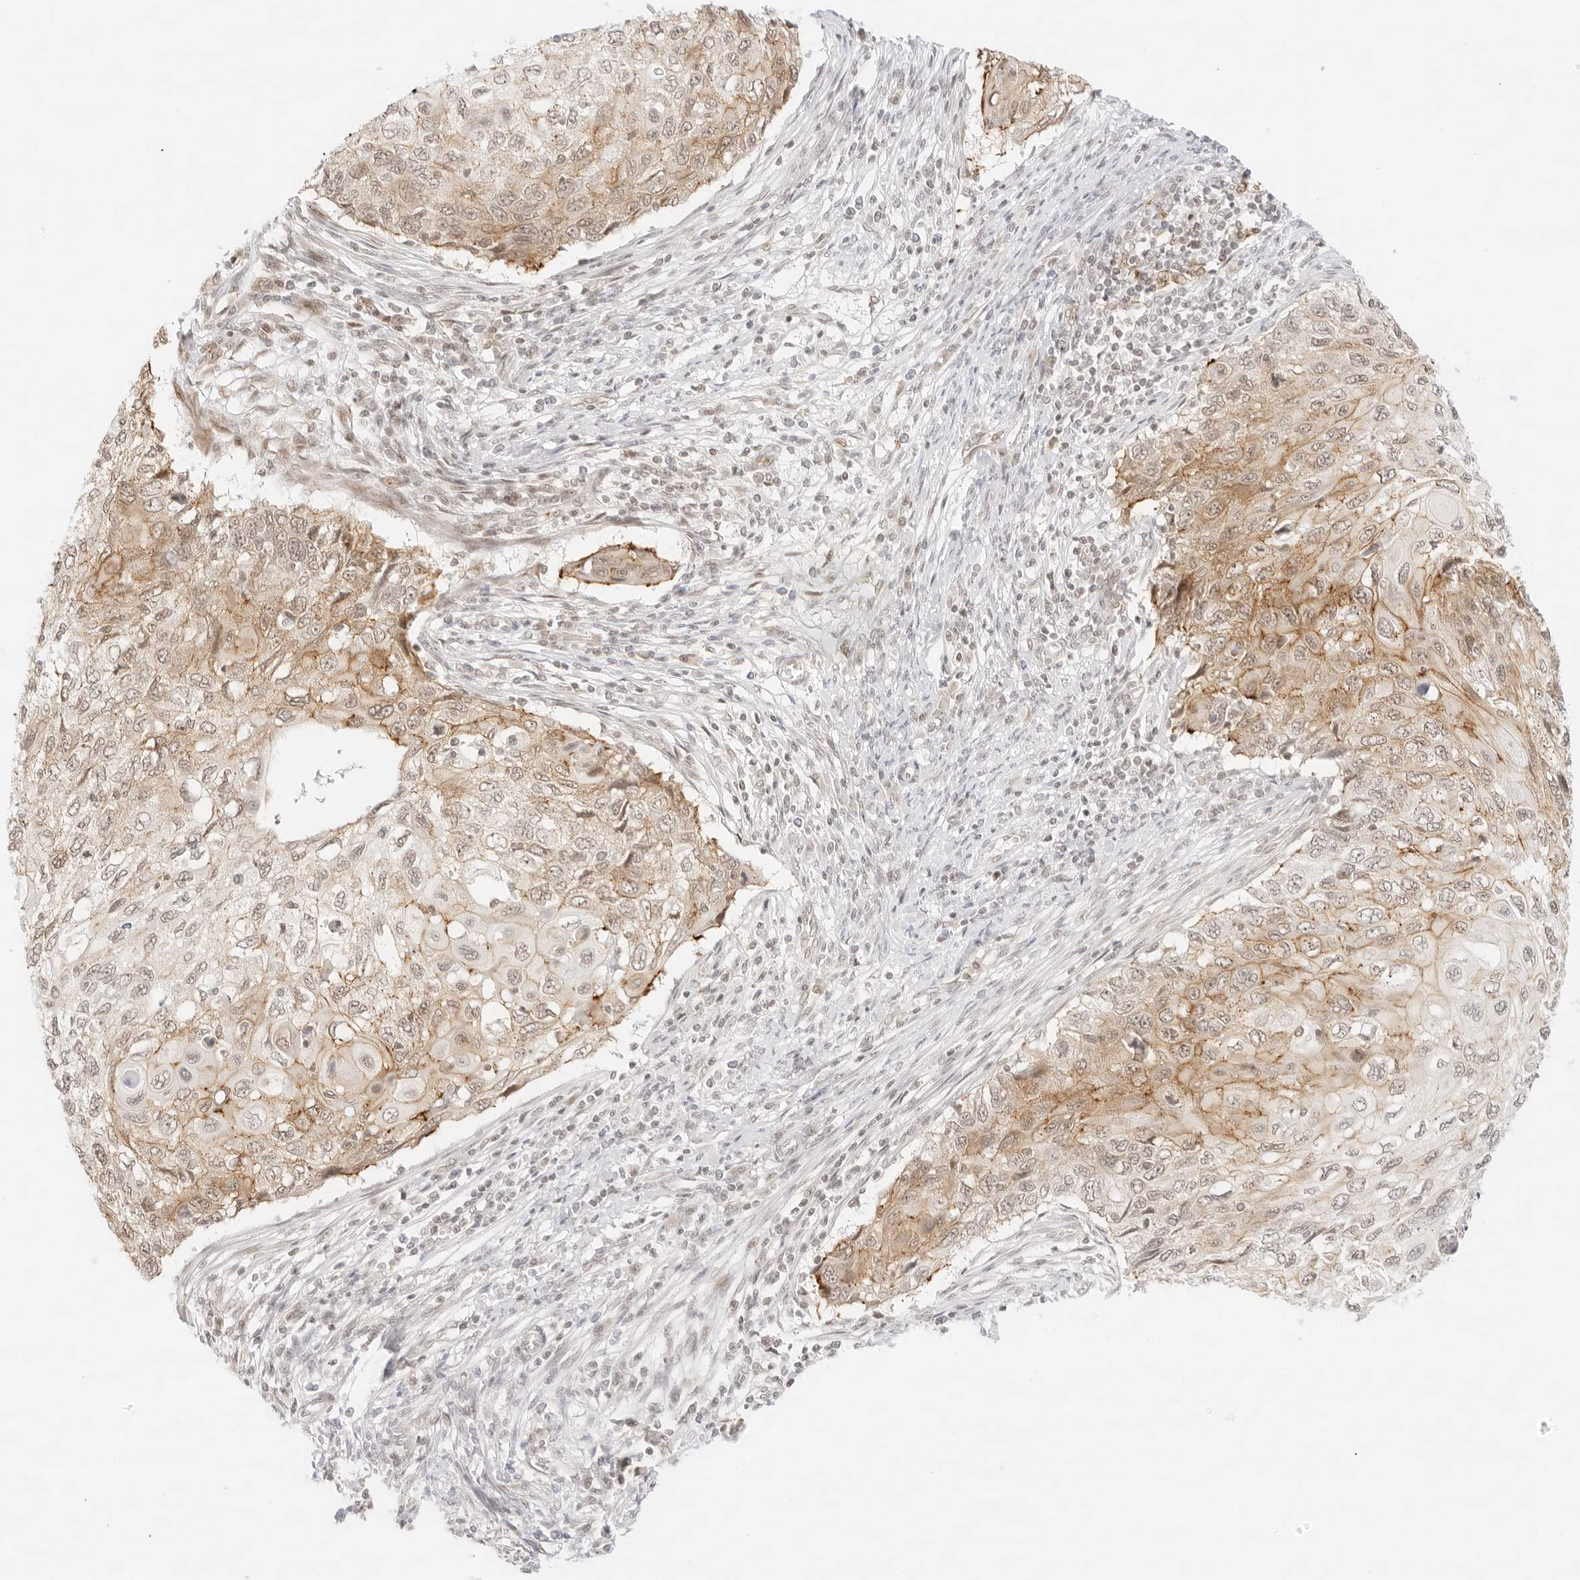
{"staining": {"intensity": "moderate", "quantity": ">75%", "location": "cytoplasmic/membranous"}, "tissue": "cervical cancer", "cell_type": "Tumor cells", "image_type": "cancer", "snomed": [{"axis": "morphology", "description": "Squamous cell carcinoma, NOS"}, {"axis": "topography", "description": "Cervix"}], "caption": "Cervical cancer stained with DAB IHC demonstrates medium levels of moderate cytoplasmic/membranous positivity in about >75% of tumor cells. (DAB IHC, brown staining for protein, blue staining for nuclei).", "gene": "GNAS", "patient": {"sex": "female", "age": 70}}